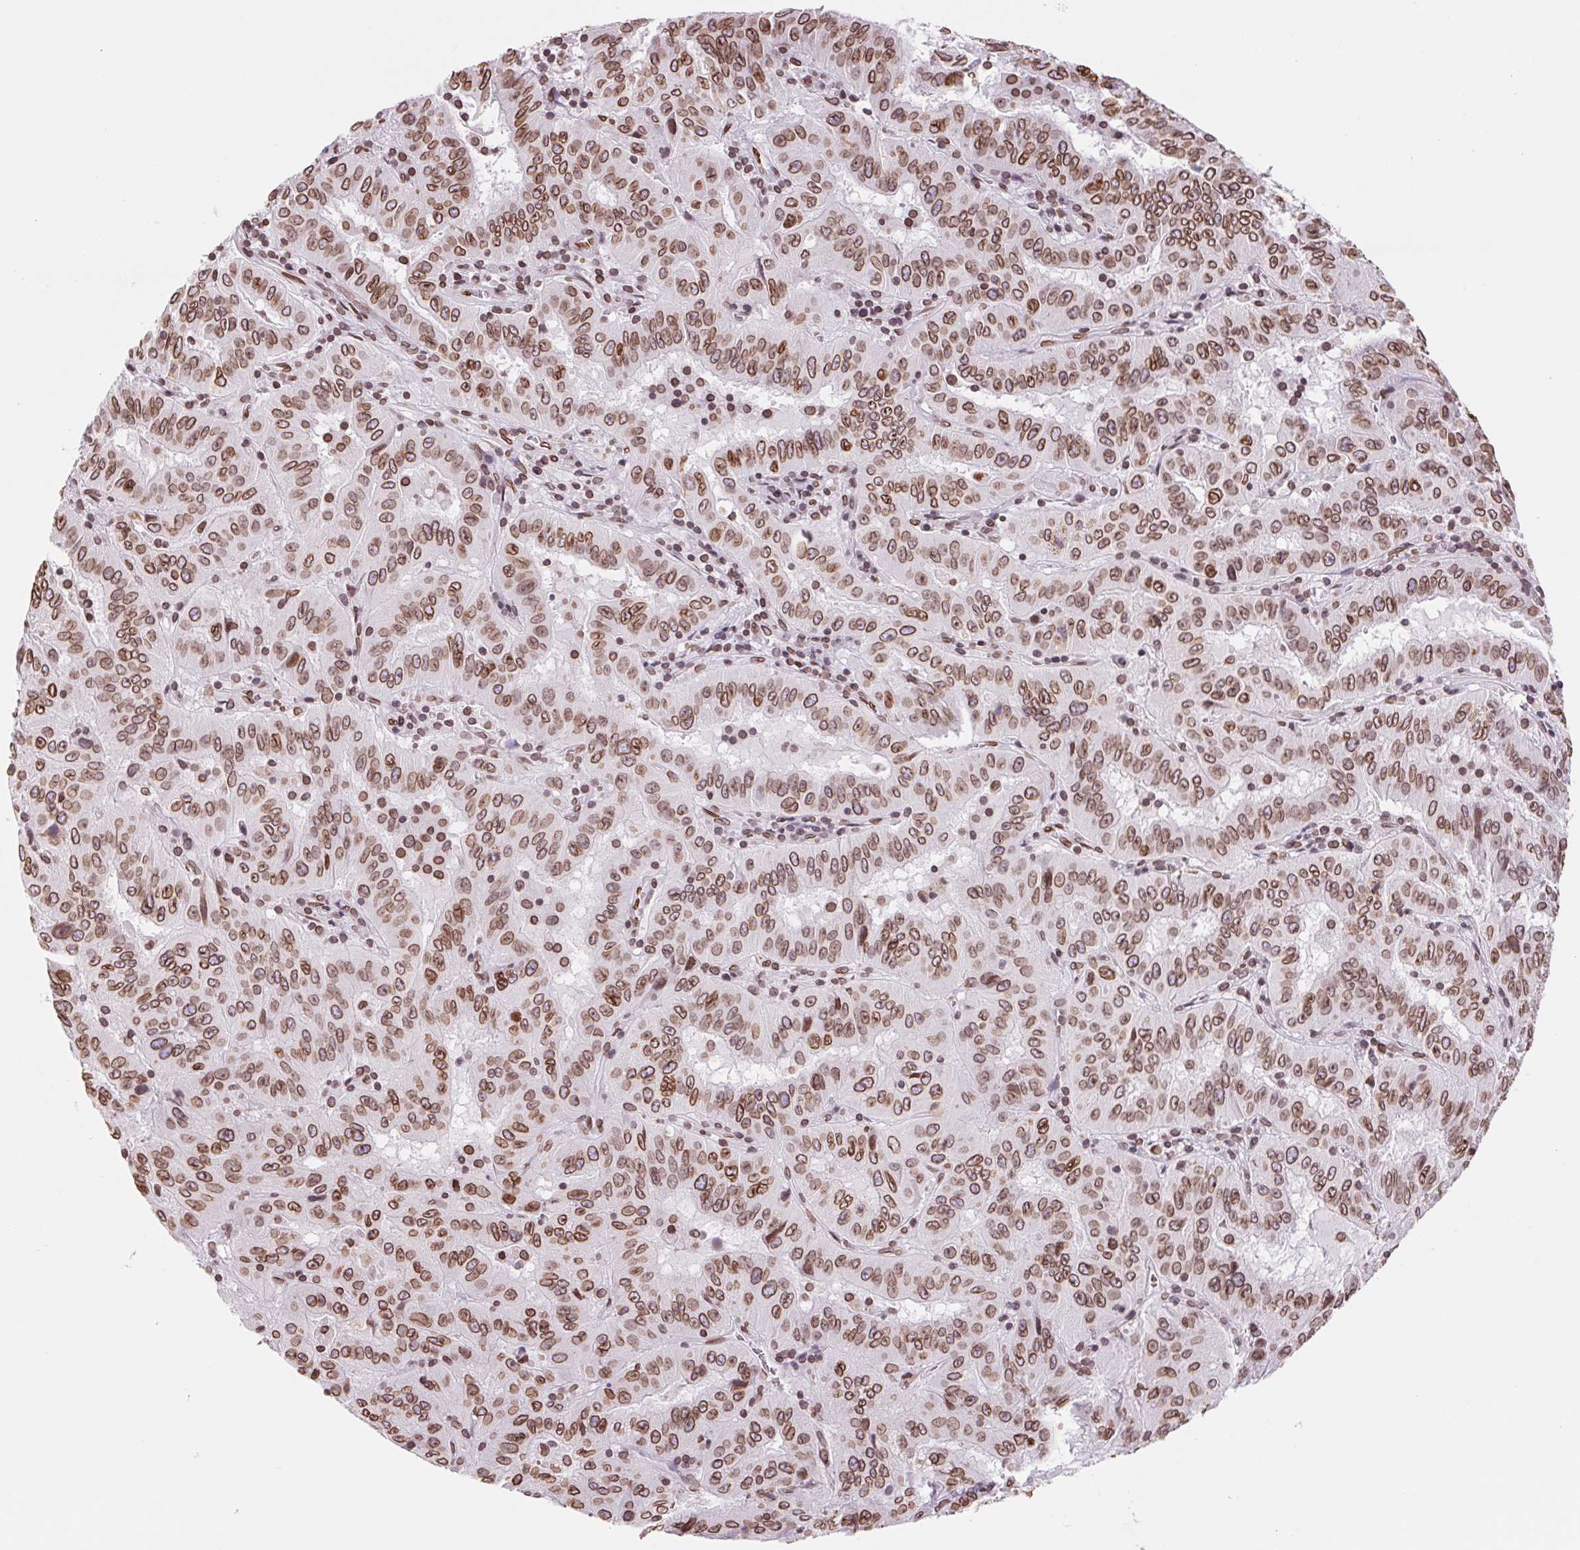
{"staining": {"intensity": "strong", "quantity": ">75%", "location": "cytoplasmic/membranous,nuclear"}, "tissue": "pancreatic cancer", "cell_type": "Tumor cells", "image_type": "cancer", "snomed": [{"axis": "morphology", "description": "Adenocarcinoma, NOS"}, {"axis": "topography", "description": "Pancreas"}], "caption": "Protein staining demonstrates strong cytoplasmic/membranous and nuclear staining in about >75% of tumor cells in adenocarcinoma (pancreatic).", "gene": "LMNB2", "patient": {"sex": "male", "age": 63}}